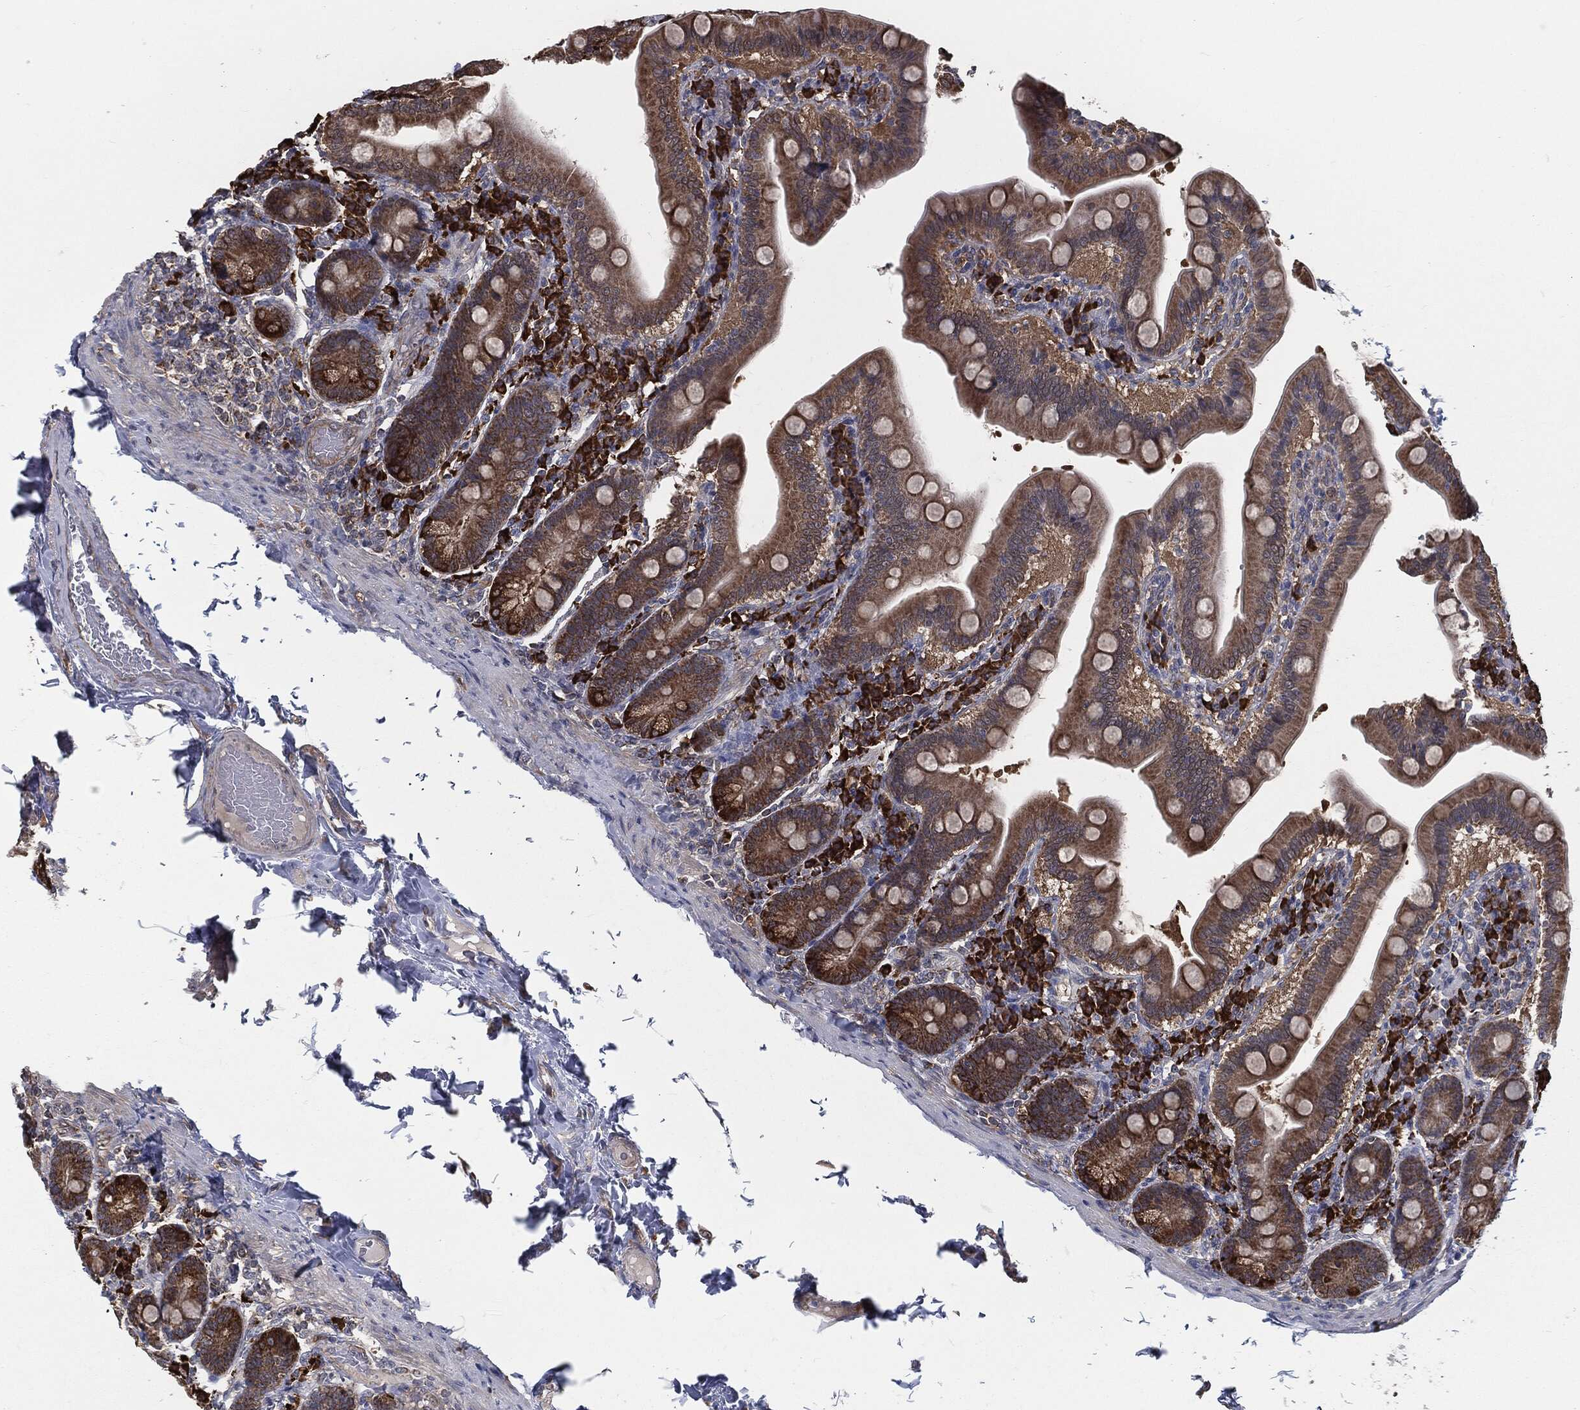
{"staining": {"intensity": "strong", "quantity": "<25%", "location": "cytoplasmic/membranous"}, "tissue": "small intestine", "cell_type": "Glandular cells", "image_type": "normal", "snomed": [{"axis": "morphology", "description": "Normal tissue, NOS"}, {"axis": "topography", "description": "Small intestine"}], "caption": "The image reveals staining of benign small intestine, revealing strong cytoplasmic/membranous protein positivity (brown color) within glandular cells. (DAB (3,3'-diaminobenzidine) IHC with brightfield microscopy, high magnification).", "gene": "PRDX4", "patient": {"sex": "male", "age": 66}}